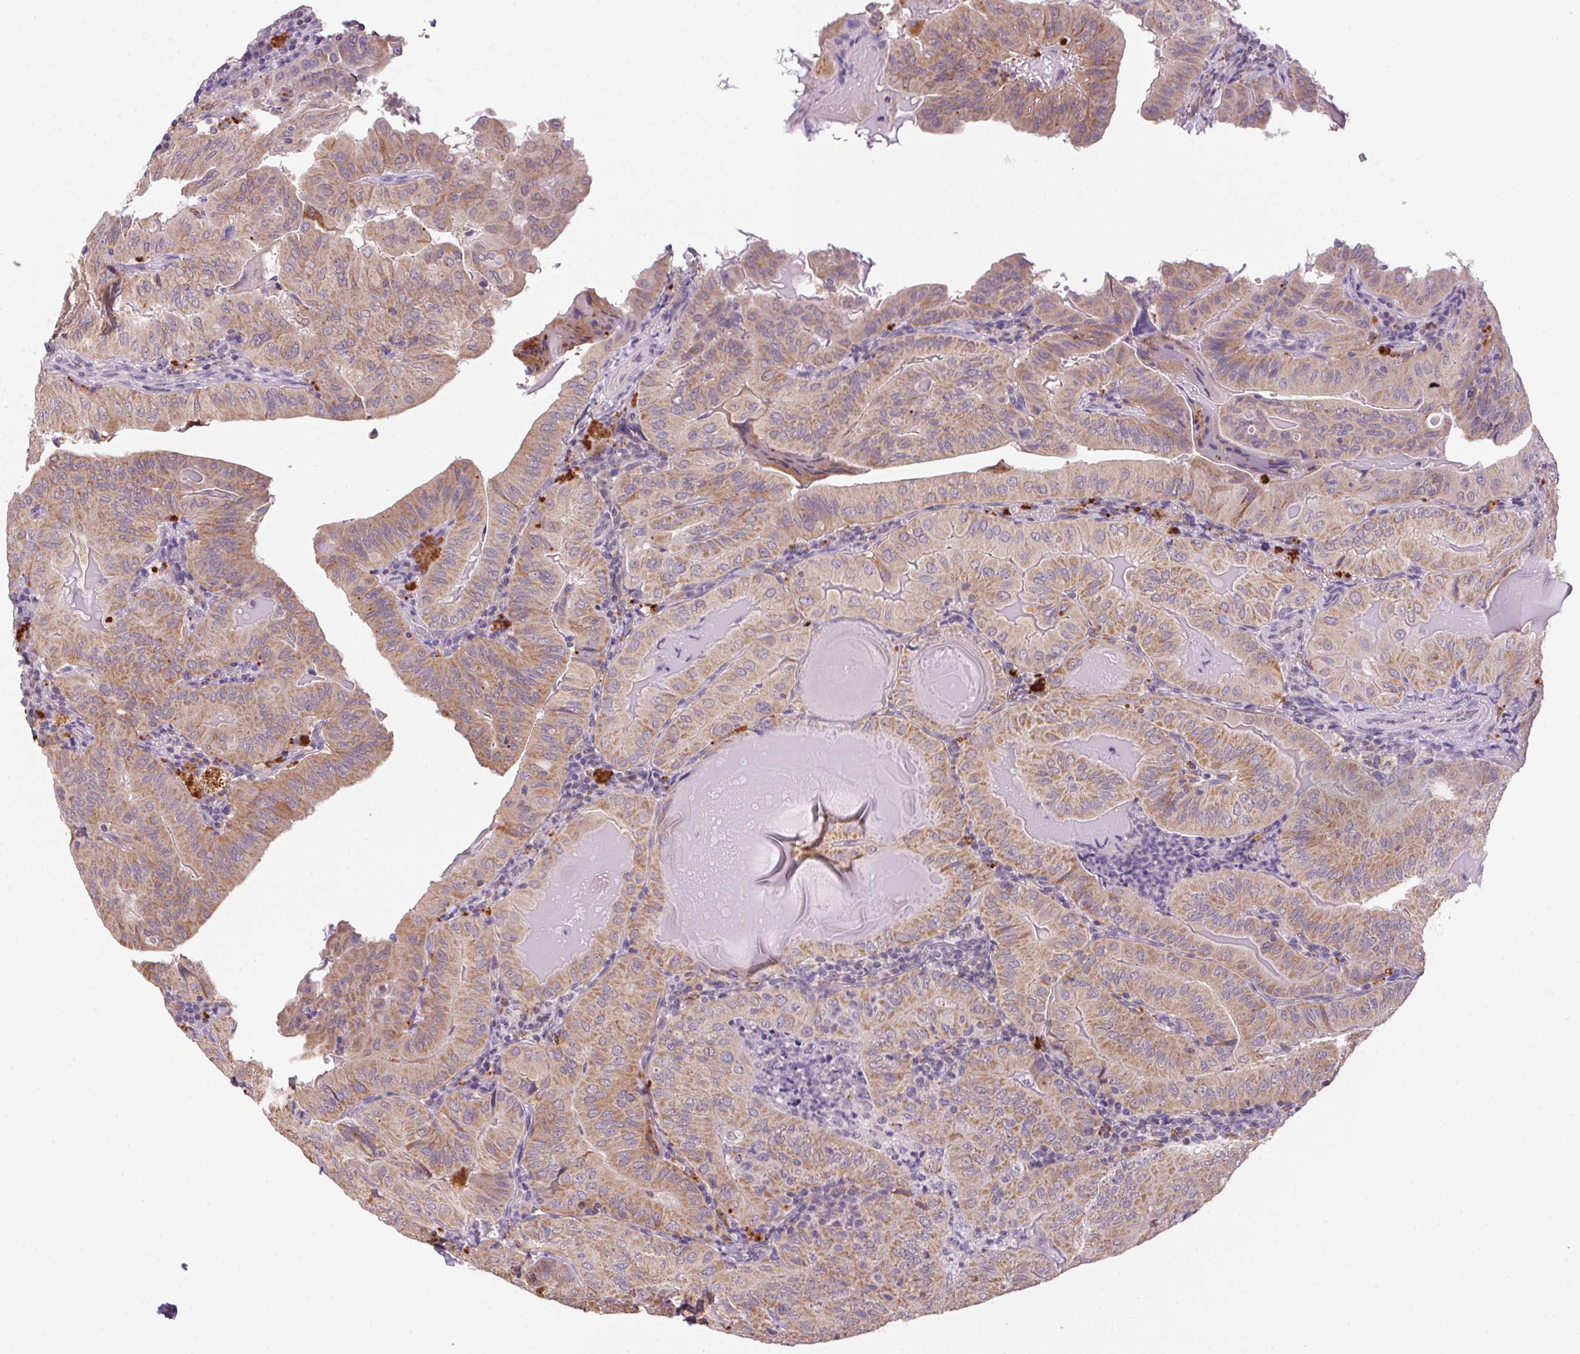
{"staining": {"intensity": "weak", "quantity": ">75%", "location": "cytoplasmic/membranous"}, "tissue": "thyroid cancer", "cell_type": "Tumor cells", "image_type": "cancer", "snomed": [{"axis": "morphology", "description": "Papillary adenocarcinoma, NOS"}, {"axis": "topography", "description": "Thyroid gland"}], "caption": "Immunohistochemical staining of papillary adenocarcinoma (thyroid) exhibits weak cytoplasmic/membranous protein positivity in approximately >75% of tumor cells. (Stains: DAB (3,3'-diaminobenzidine) in brown, nuclei in blue, Microscopy: brightfield microscopy at high magnification).", "gene": "ADH5", "patient": {"sex": "female", "age": 68}}